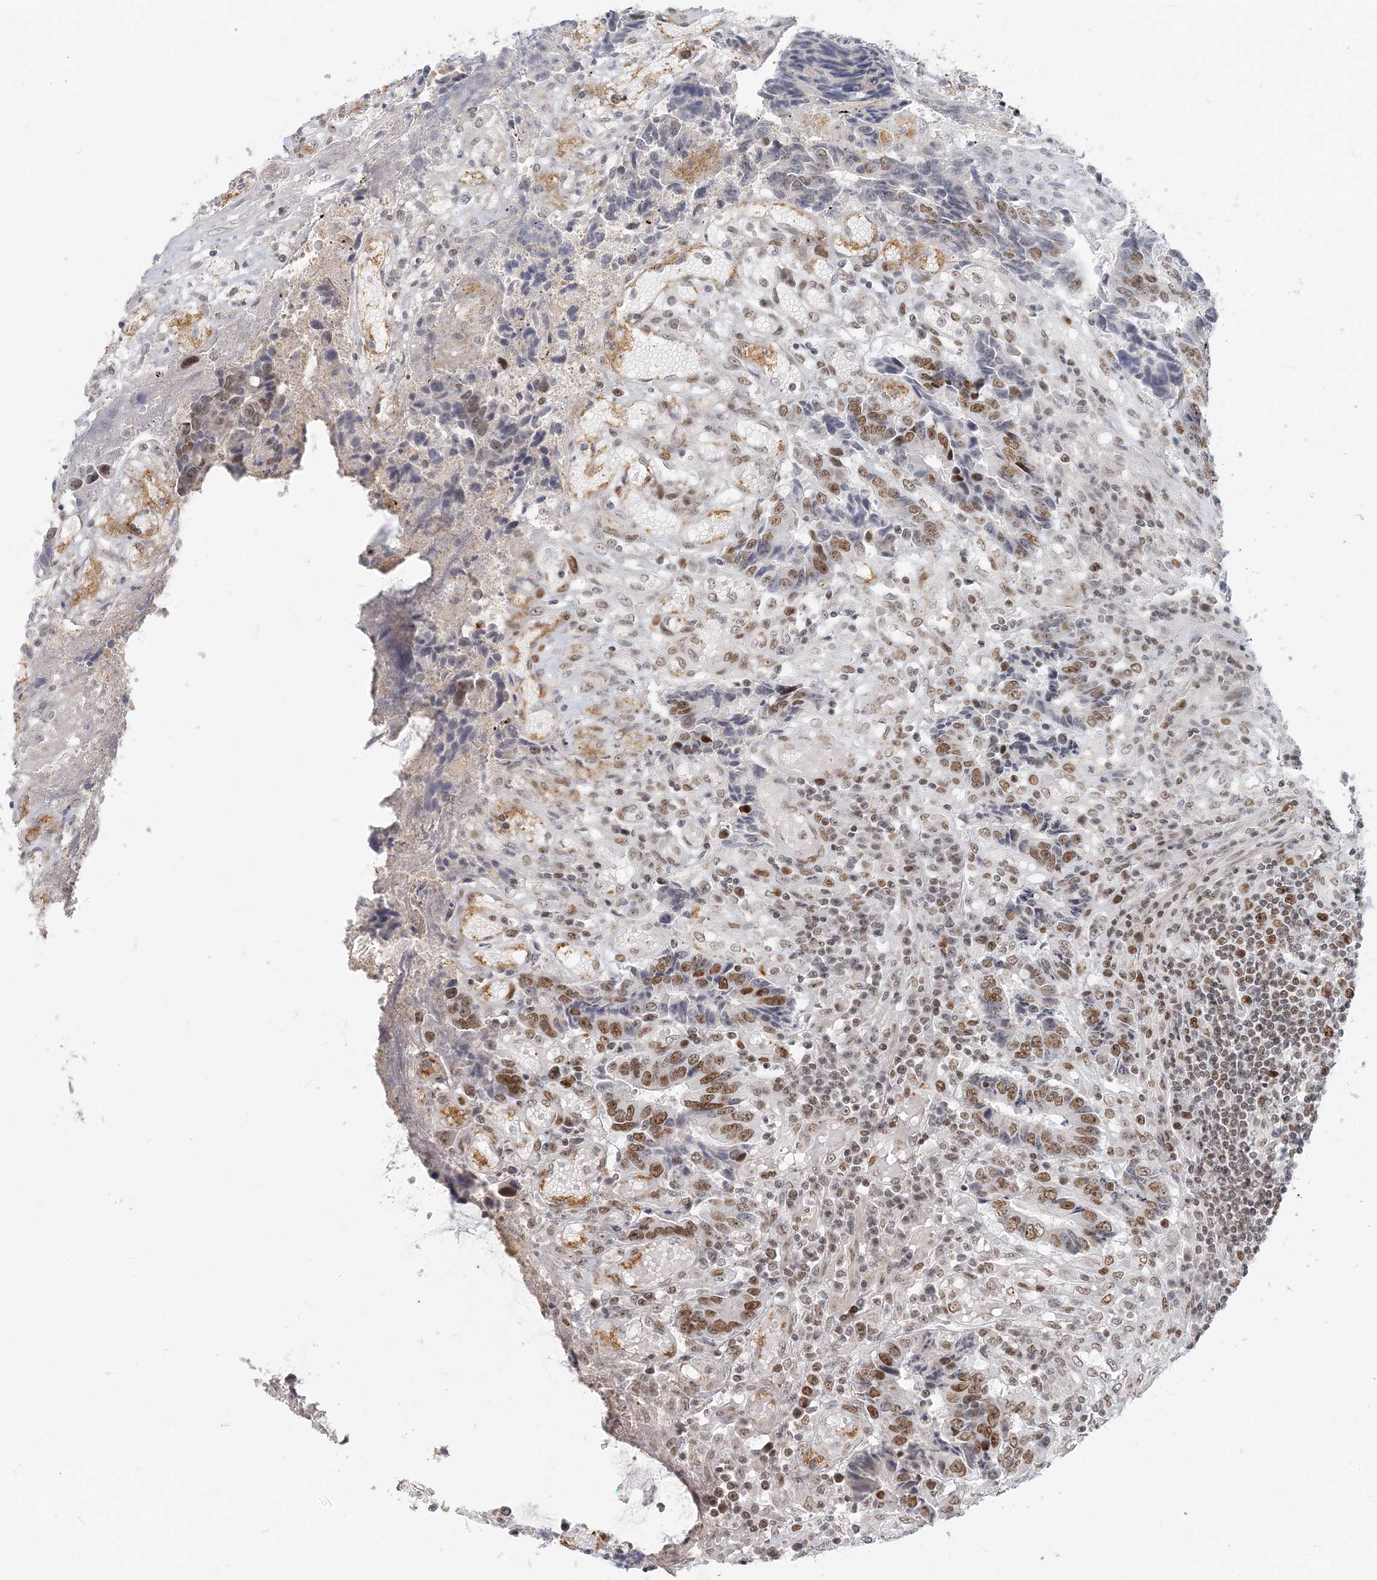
{"staining": {"intensity": "moderate", "quantity": "25%-75%", "location": "nuclear"}, "tissue": "colorectal cancer", "cell_type": "Tumor cells", "image_type": "cancer", "snomed": [{"axis": "morphology", "description": "Adenocarcinoma, NOS"}, {"axis": "topography", "description": "Rectum"}], "caption": "A brown stain highlights moderate nuclear positivity of a protein in human adenocarcinoma (colorectal) tumor cells. Immunohistochemistry stains the protein in brown and the nuclei are stained blue.", "gene": "BAZ1B", "patient": {"sex": "male", "age": 84}}